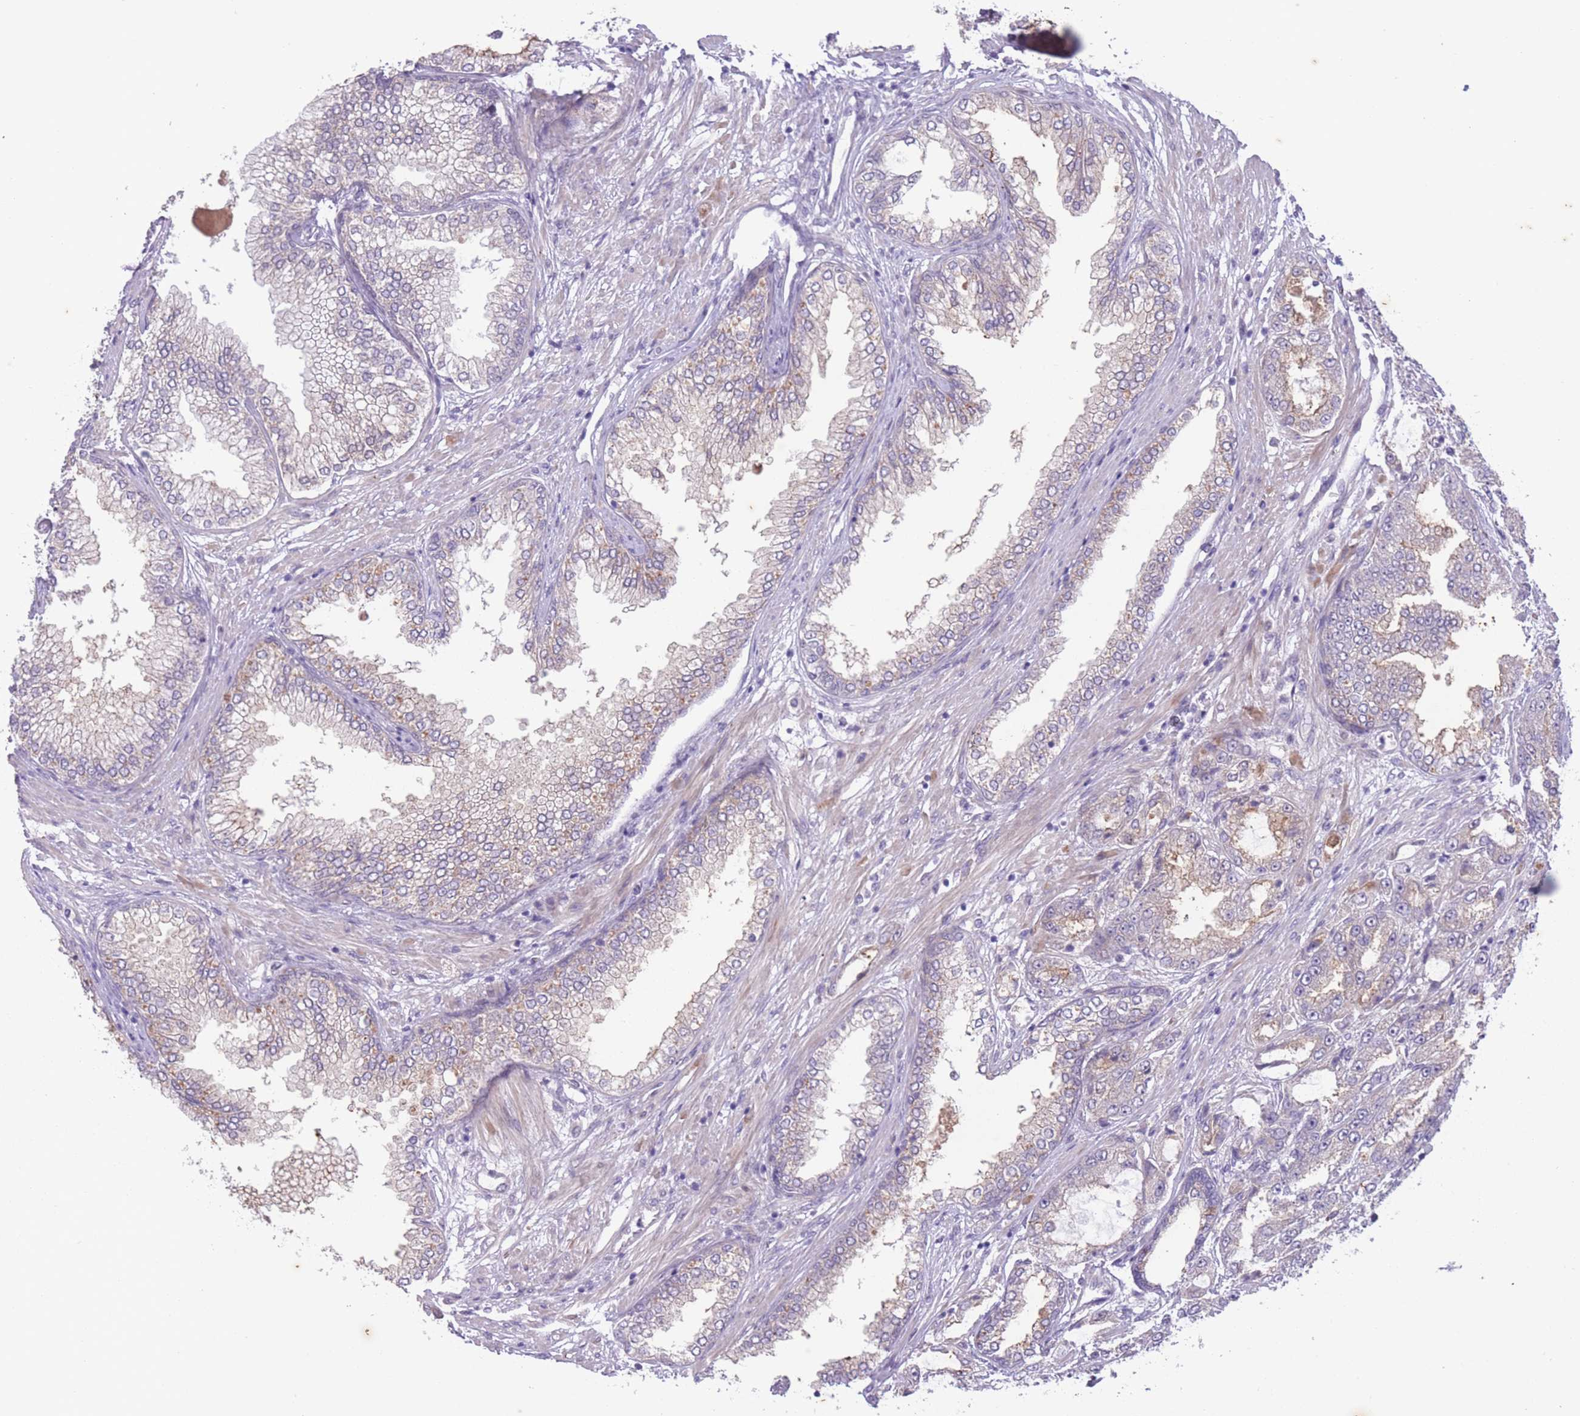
{"staining": {"intensity": "weak", "quantity": ">75%", "location": "cytoplasmic/membranous"}, "tissue": "prostate cancer", "cell_type": "Tumor cells", "image_type": "cancer", "snomed": [{"axis": "morphology", "description": "Adenocarcinoma, High grade"}, {"axis": "topography", "description": "Prostate"}], "caption": "Tumor cells display low levels of weak cytoplasmic/membranous expression in about >75% of cells in human prostate cancer. (brown staining indicates protein expression, while blue staining denotes nuclei).", "gene": "ARPIN", "patient": {"sex": "male", "age": 71}}